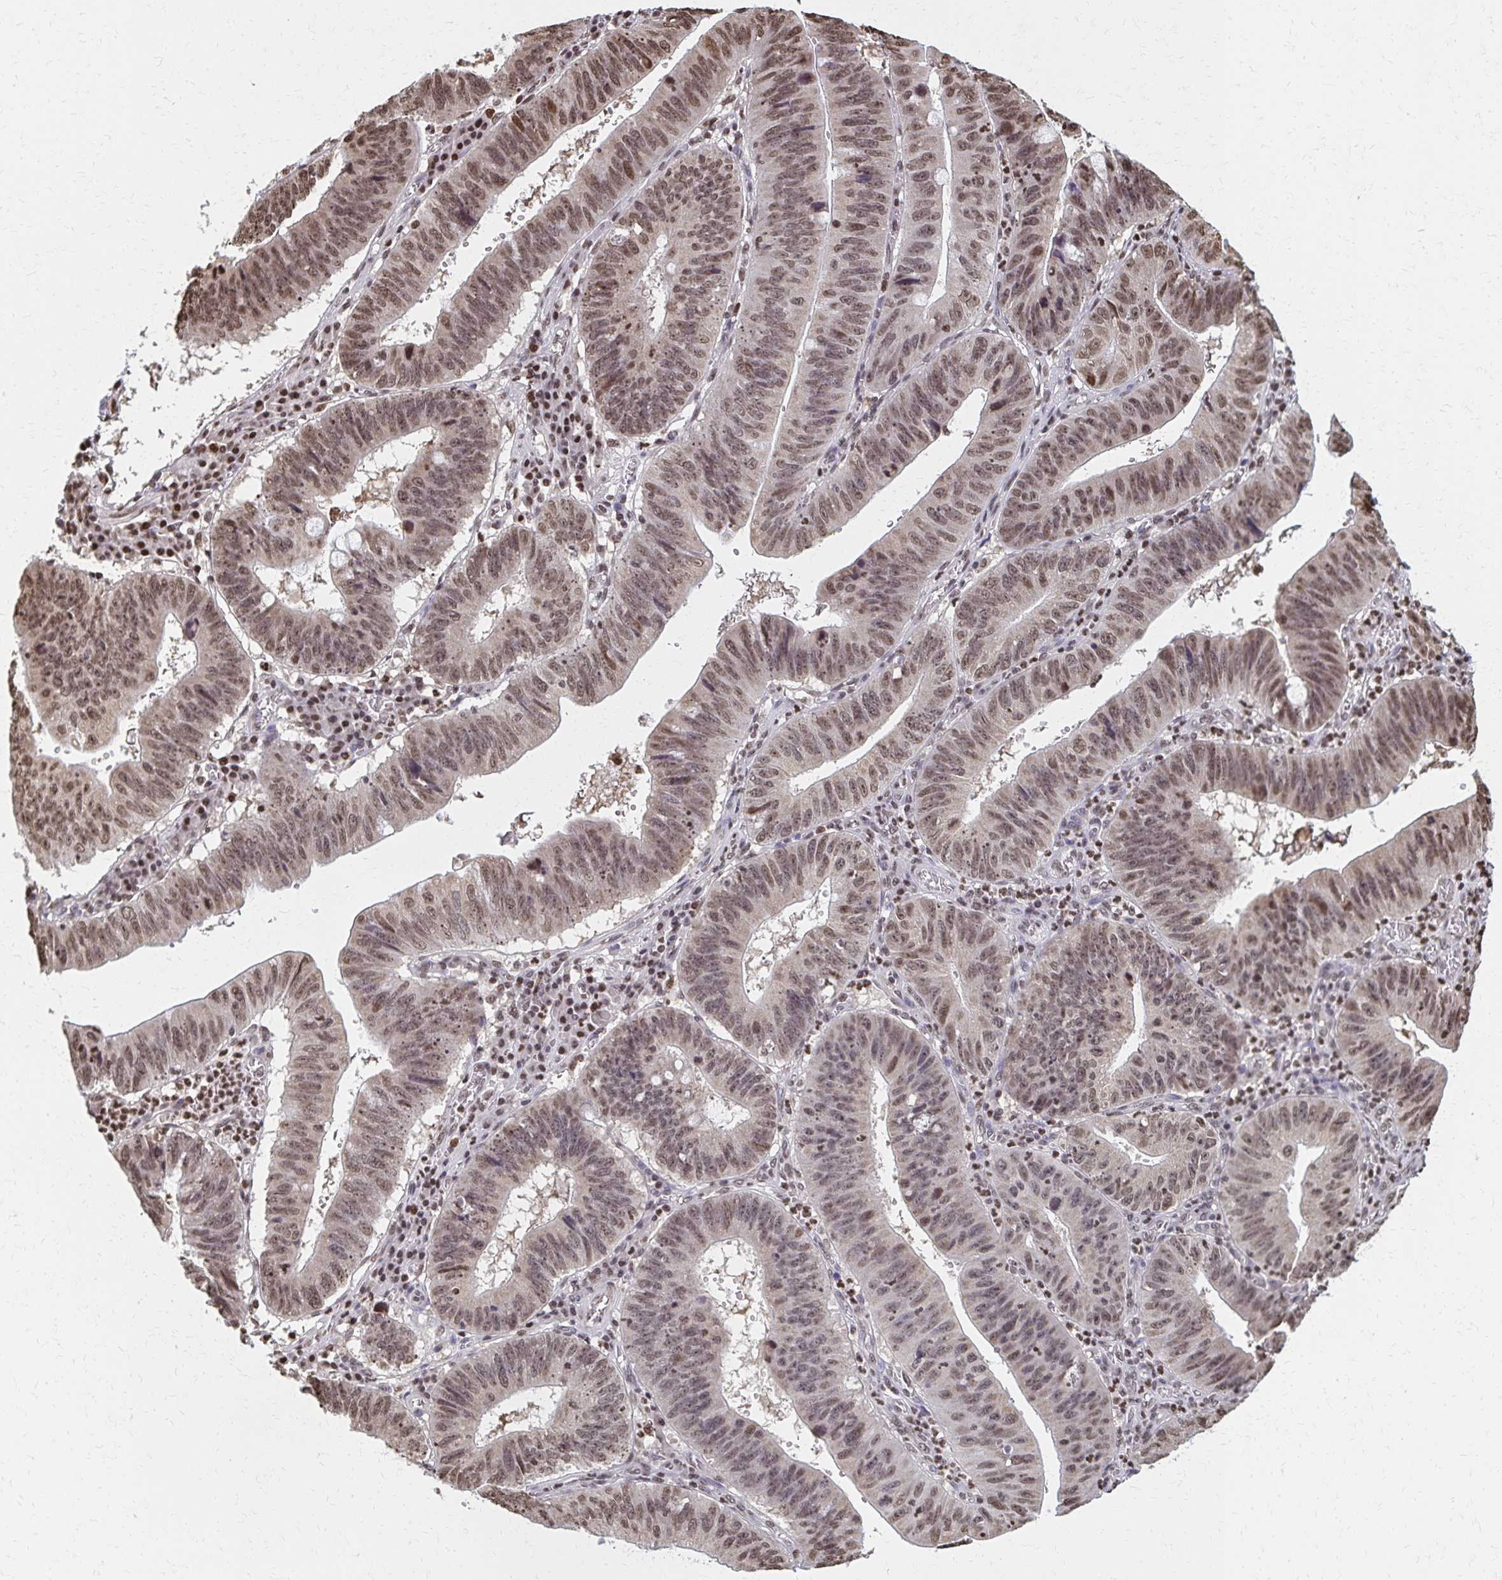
{"staining": {"intensity": "moderate", "quantity": ">75%", "location": "nuclear"}, "tissue": "stomach cancer", "cell_type": "Tumor cells", "image_type": "cancer", "snomed": [{"axis": "morphology", "description": "Adenocarcinoma, NOS"}, {"axis": "topography", "description": "Stomach"}], "caption": "Immunohistochemistry (IHC) of human adenocarcinoma (stomach) reveals medium levels of moderate nuclear expression in approximately >75% of tumor cells.", "gene": "HOXA9", "patient": {"sex": "male", "age": 59}}